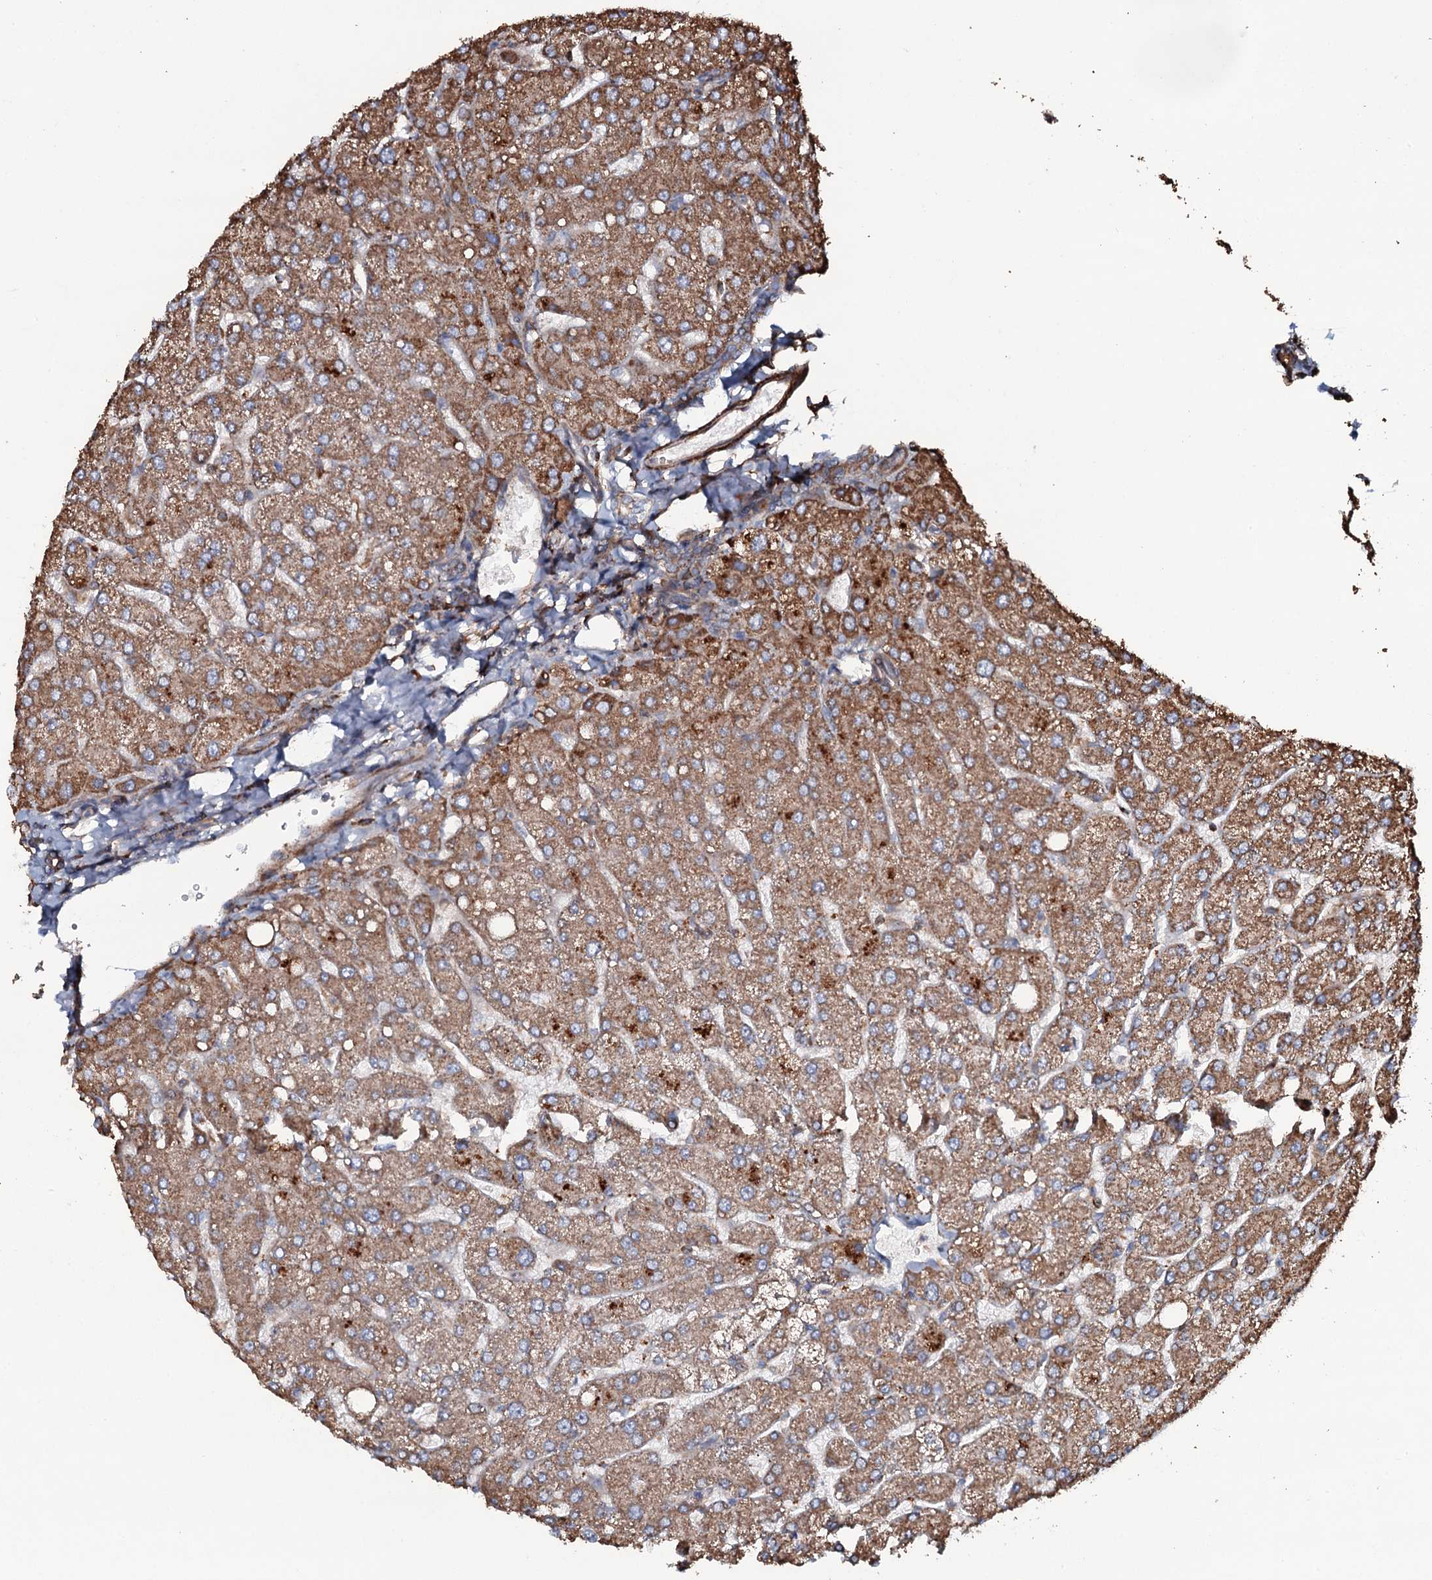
{"staining": {"intensity": "weak", "quantity": "25%-75%", "location": "cytoplasmic/membranous"}, "tissue": "liver", "cell_type": "Cholangiocytes", "image_type": "normal", "snomed": [{"axis": "morphology", "description": "Normal tissue, NOS"}, {"axis": "topography", "description": "Liver"}], "caption": "Immunohistochemical staining of benign human liver shows 25%-75% levels of weak cytoplasmic/membranous protein expression in approximately 25%-75% of cholangiocytes. (IHC, brightfield microscopy, high magnification).", "gene": "VWA8", "patient": {"sex": "male", "age": 55}}